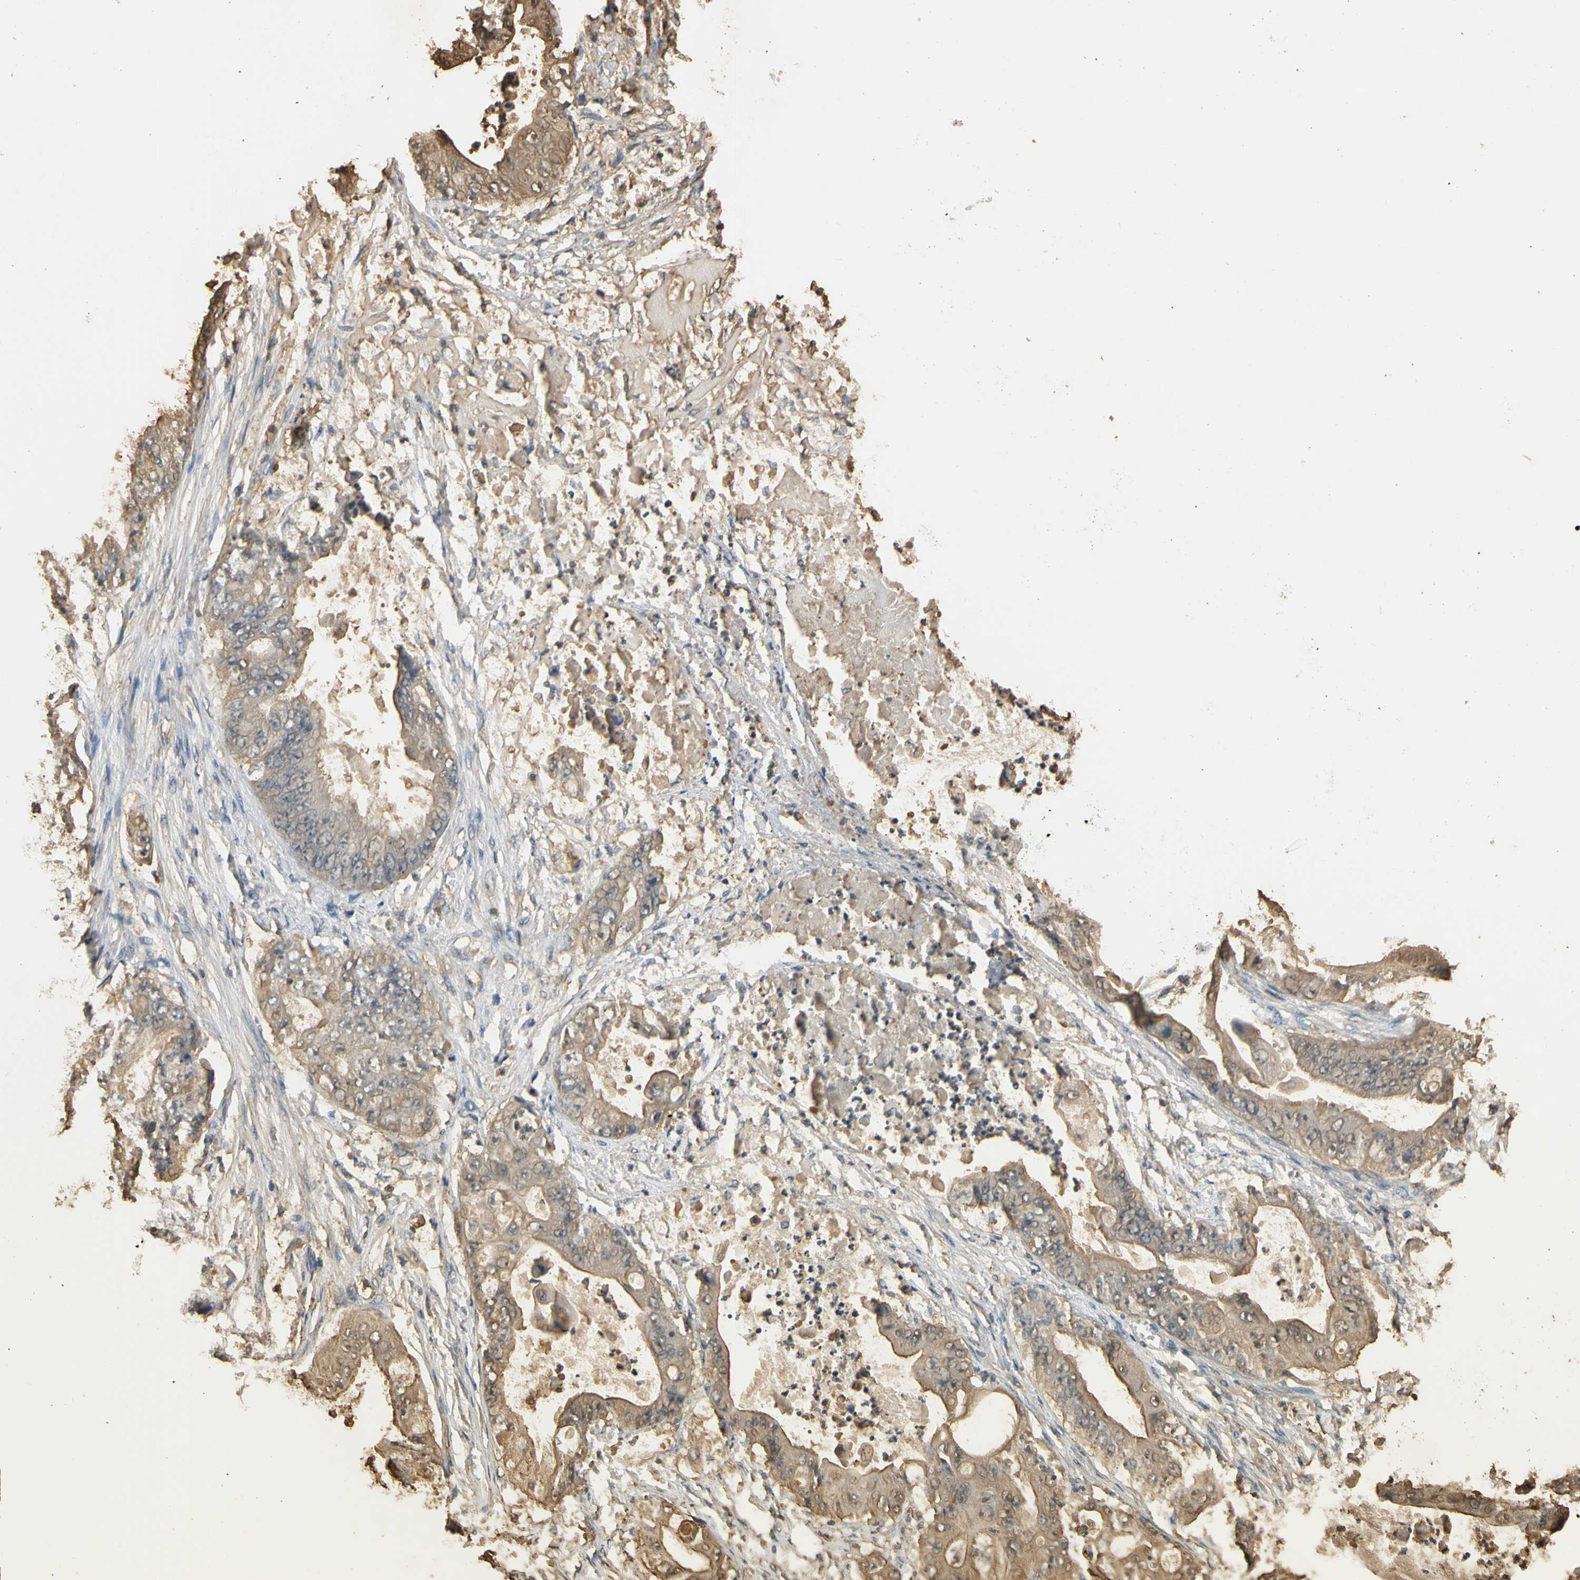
{"staining": {"intensity": "weak", "quantity": ">75%", "location": "cytoplasmic/membranous"}, "tissue": "stomach cancer", "cell_type": "Tumor cells", "image_type": "cancer", "snomed": [{"axis": "morphology", "description": "Adenocarcinoma, NOS"}, {"axis": "topography", "description": "Stomach"}], "caption": "A brown stain labels weak cytoplasmic/membranous positivity of a protein in stomach cancer (adenocarcinoma) tumor cells.", "gene": "S100A6", "patient": {"sex": "female", "age": 73}}